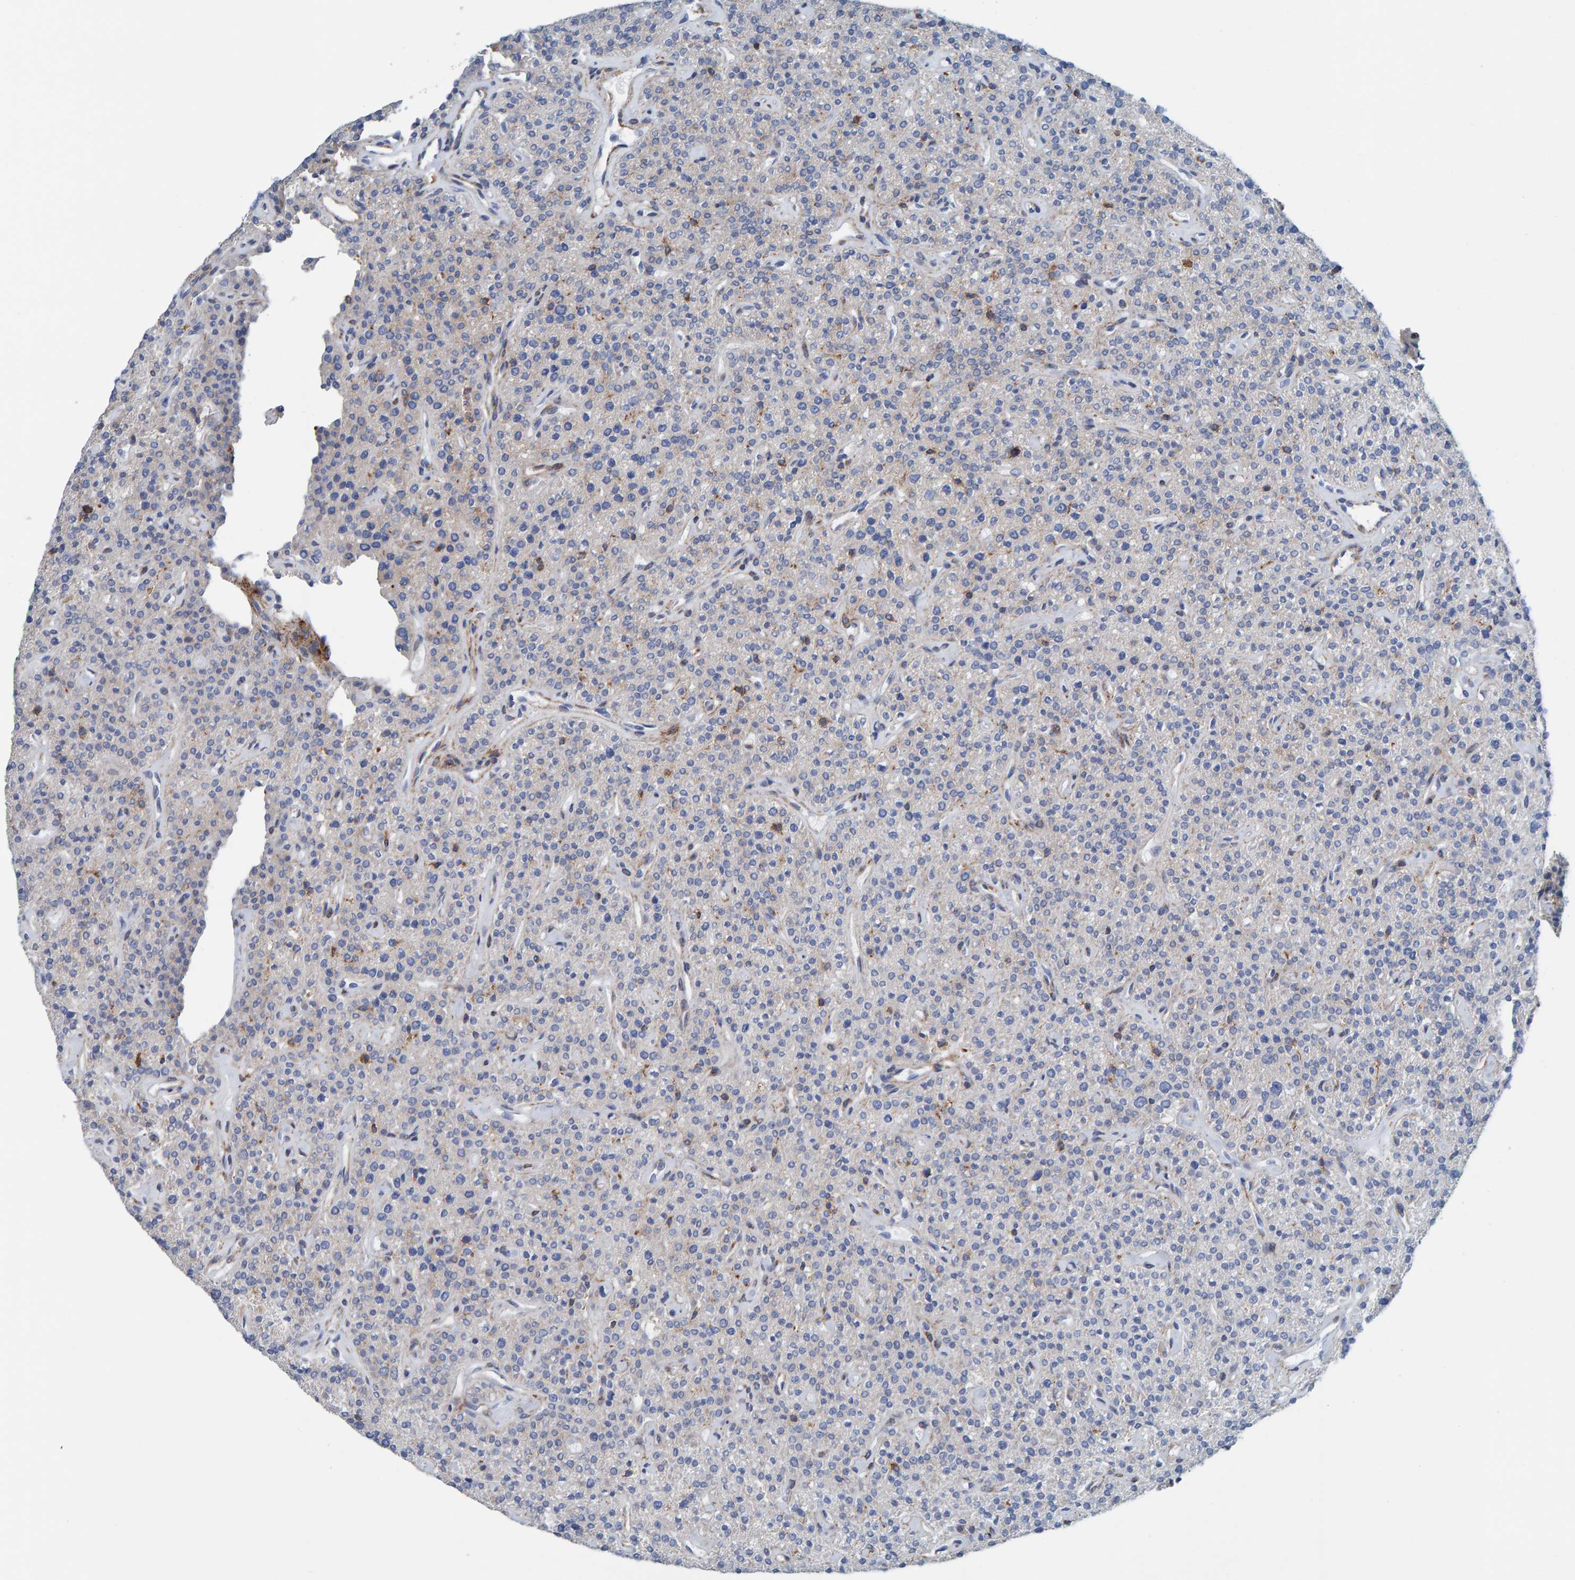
{"staining": {"intensity": "moderate", "quantity": "25%-75%", "location": "cytoplasmic/membranous"}, "tissue": "parathyroid gland", "cell_type": "Glandular cells", "image_type": "normal", "snomed": [{"axis": "morphology", "description": "Normal tissue, NOS"}, {"axis": "topography", "description": "Parathyroid gland"}], "caption": "This is an image of immunohistochemistry (IHC) staining of benign parathyroid gland, which shows moderate staining in the cytoplasmic/membranous of glandular cells.", "gene": "LRP1", "patient": {"sex": "male", "age": 46}}